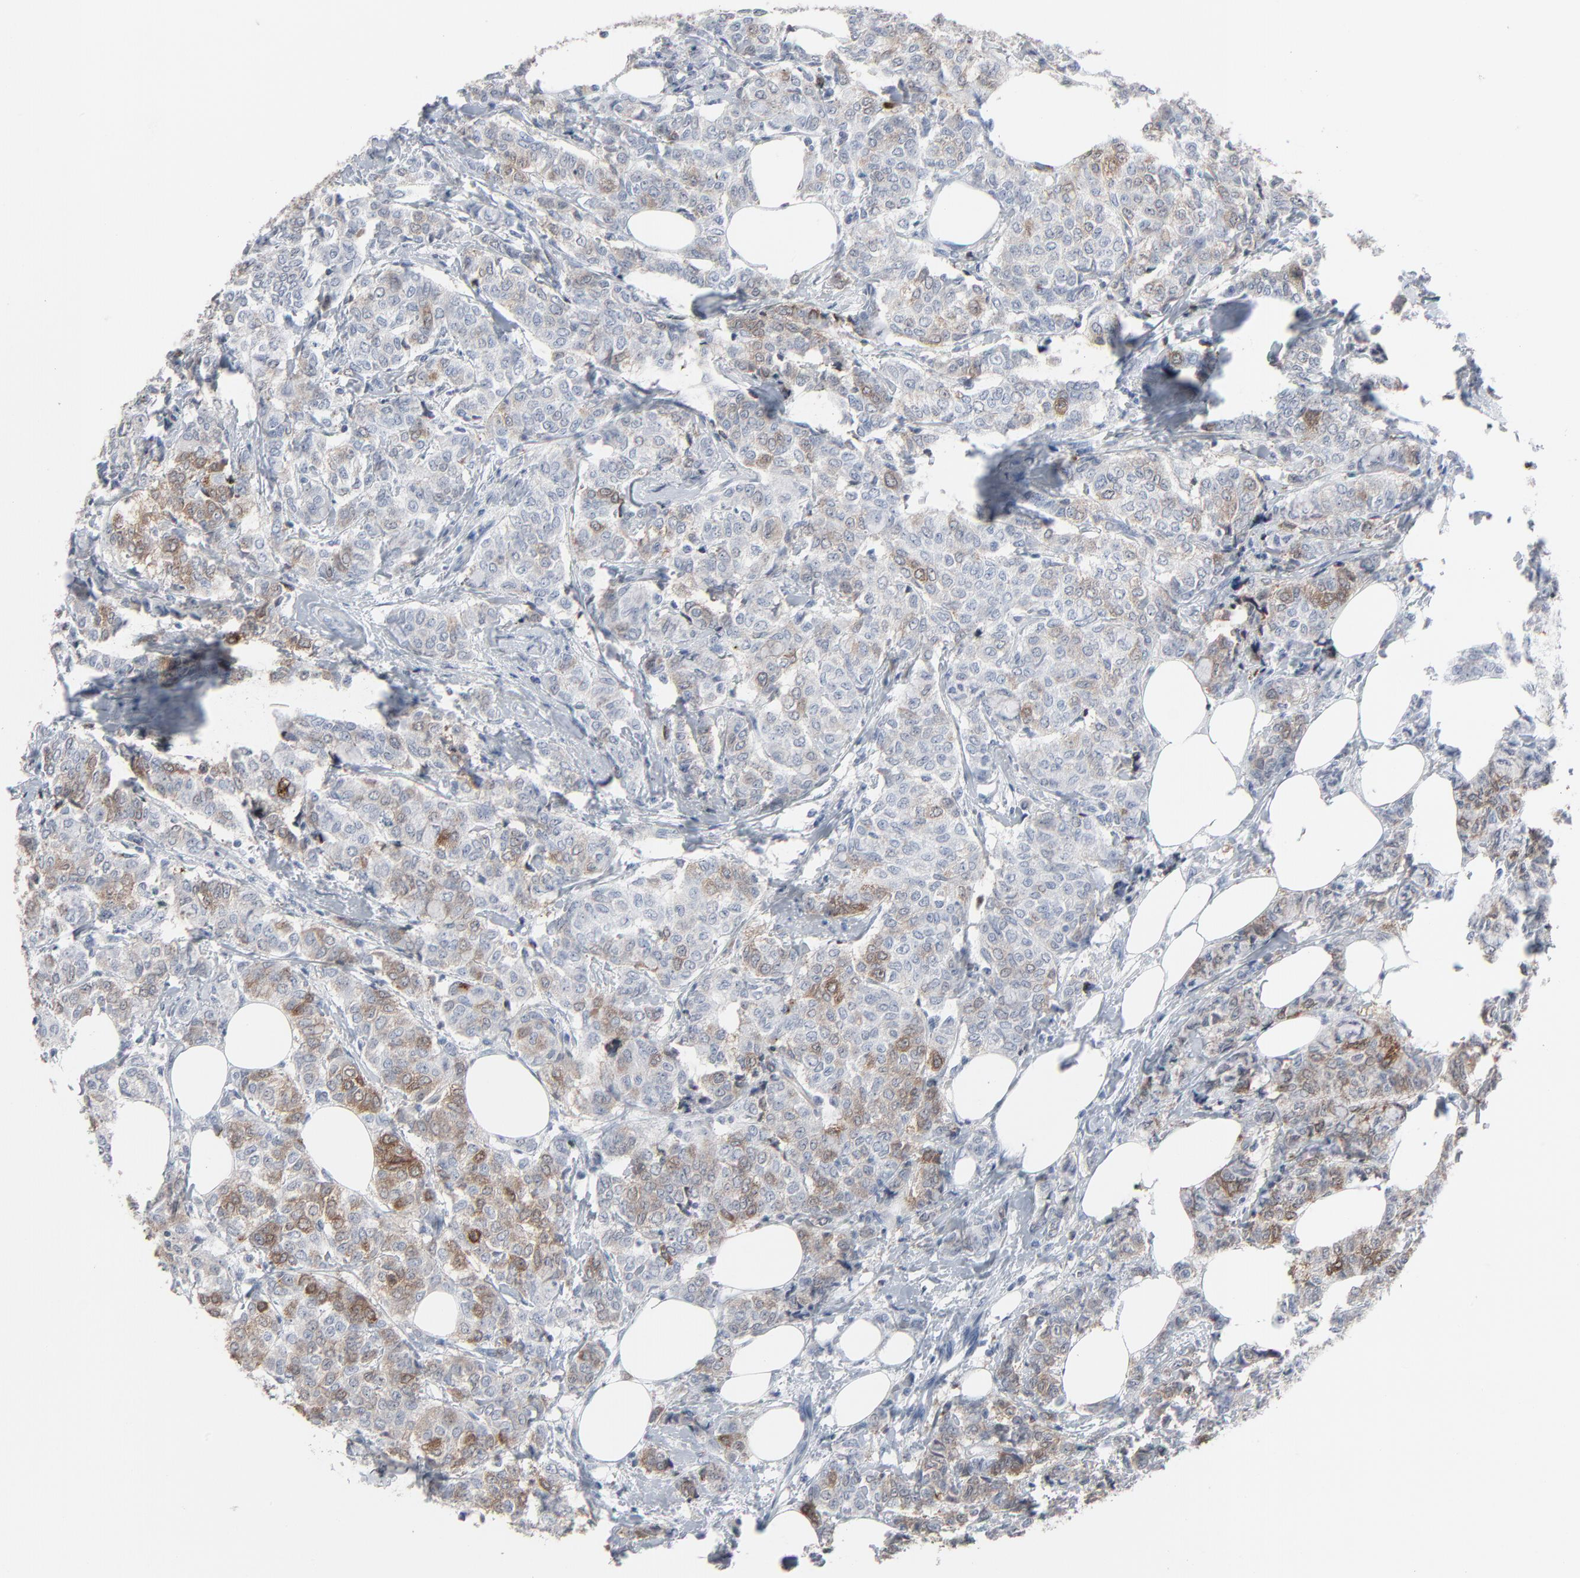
{"staining": {"intensity": "weak", "quantity": "25%-75%", "location": "cytoplasmic/membranous"}, "tissue": "breast cancer", "cell_type": "Tumor cells", "image_type": "cancer", "snomed": [{"axis": "morphology", "description": "Lobular carcinoma"}, {"axis": "topography", "description": "Breast"}], "caption": "Immunohistochemical staining of human breast cancer (lobular carcinoma) displays low levels of weak cytoplasmic/membranous protein staining in approximately 25%-75% of tumor cells.", "gene": "PHGDH", "patient": {"sex": "female", "age": 60}}